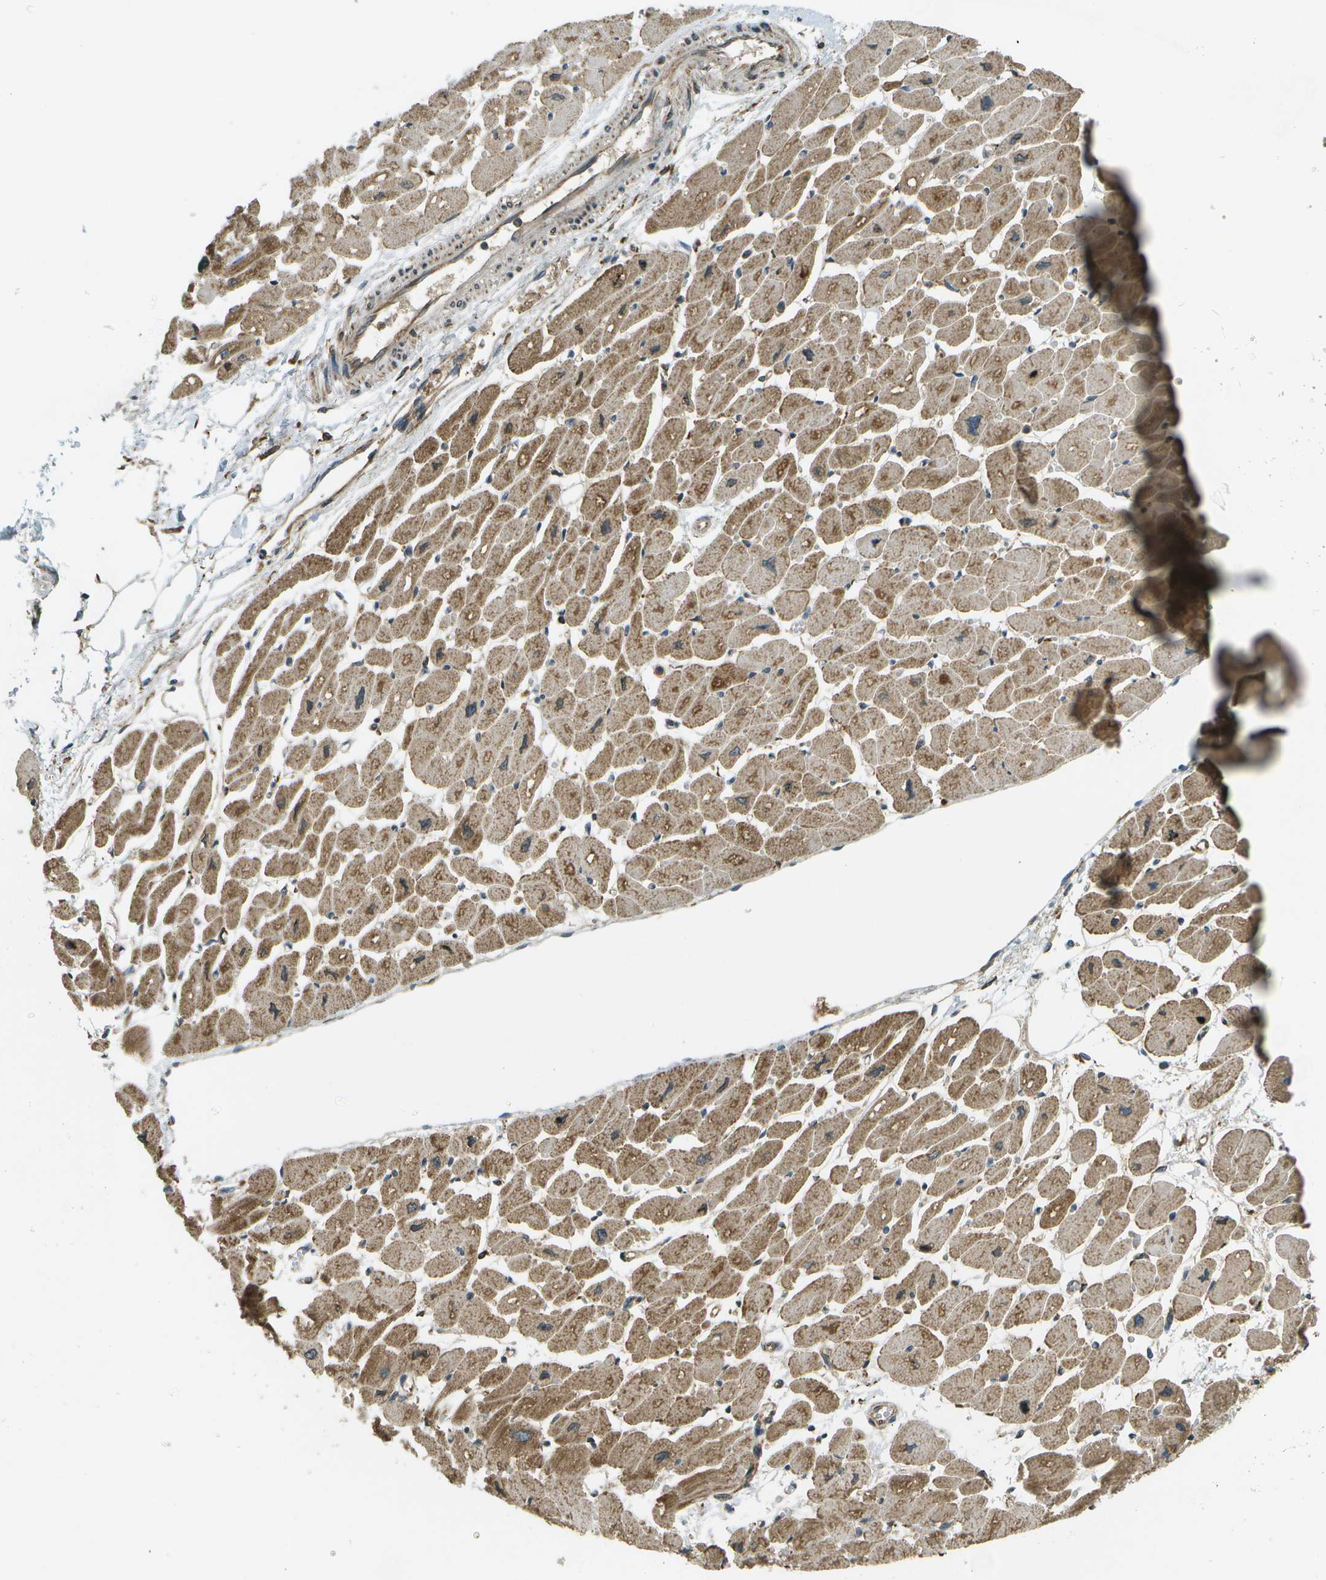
{"staining": {"intensity": "moderate", "quantity": ">75%", "location": "cytoplasmic/membranous"}, "tissue": "heart muscle", "cell_type": "Cardiomyocytes", "image_type": "normal", "snomed": [{"axis": "morphology", "description": "Normal tissue, NOS"}, {"axis": "topography", "description": "Heart"}], "caption": "An IHC photomicrograph of benign tissue is shown. Protein staining in brown labels moderate cytoplasmic/membranous positivity in heart muscle within cardiomyocytes.", "gene": "USP30", "patient": {"sex": "female", "age": 54}}